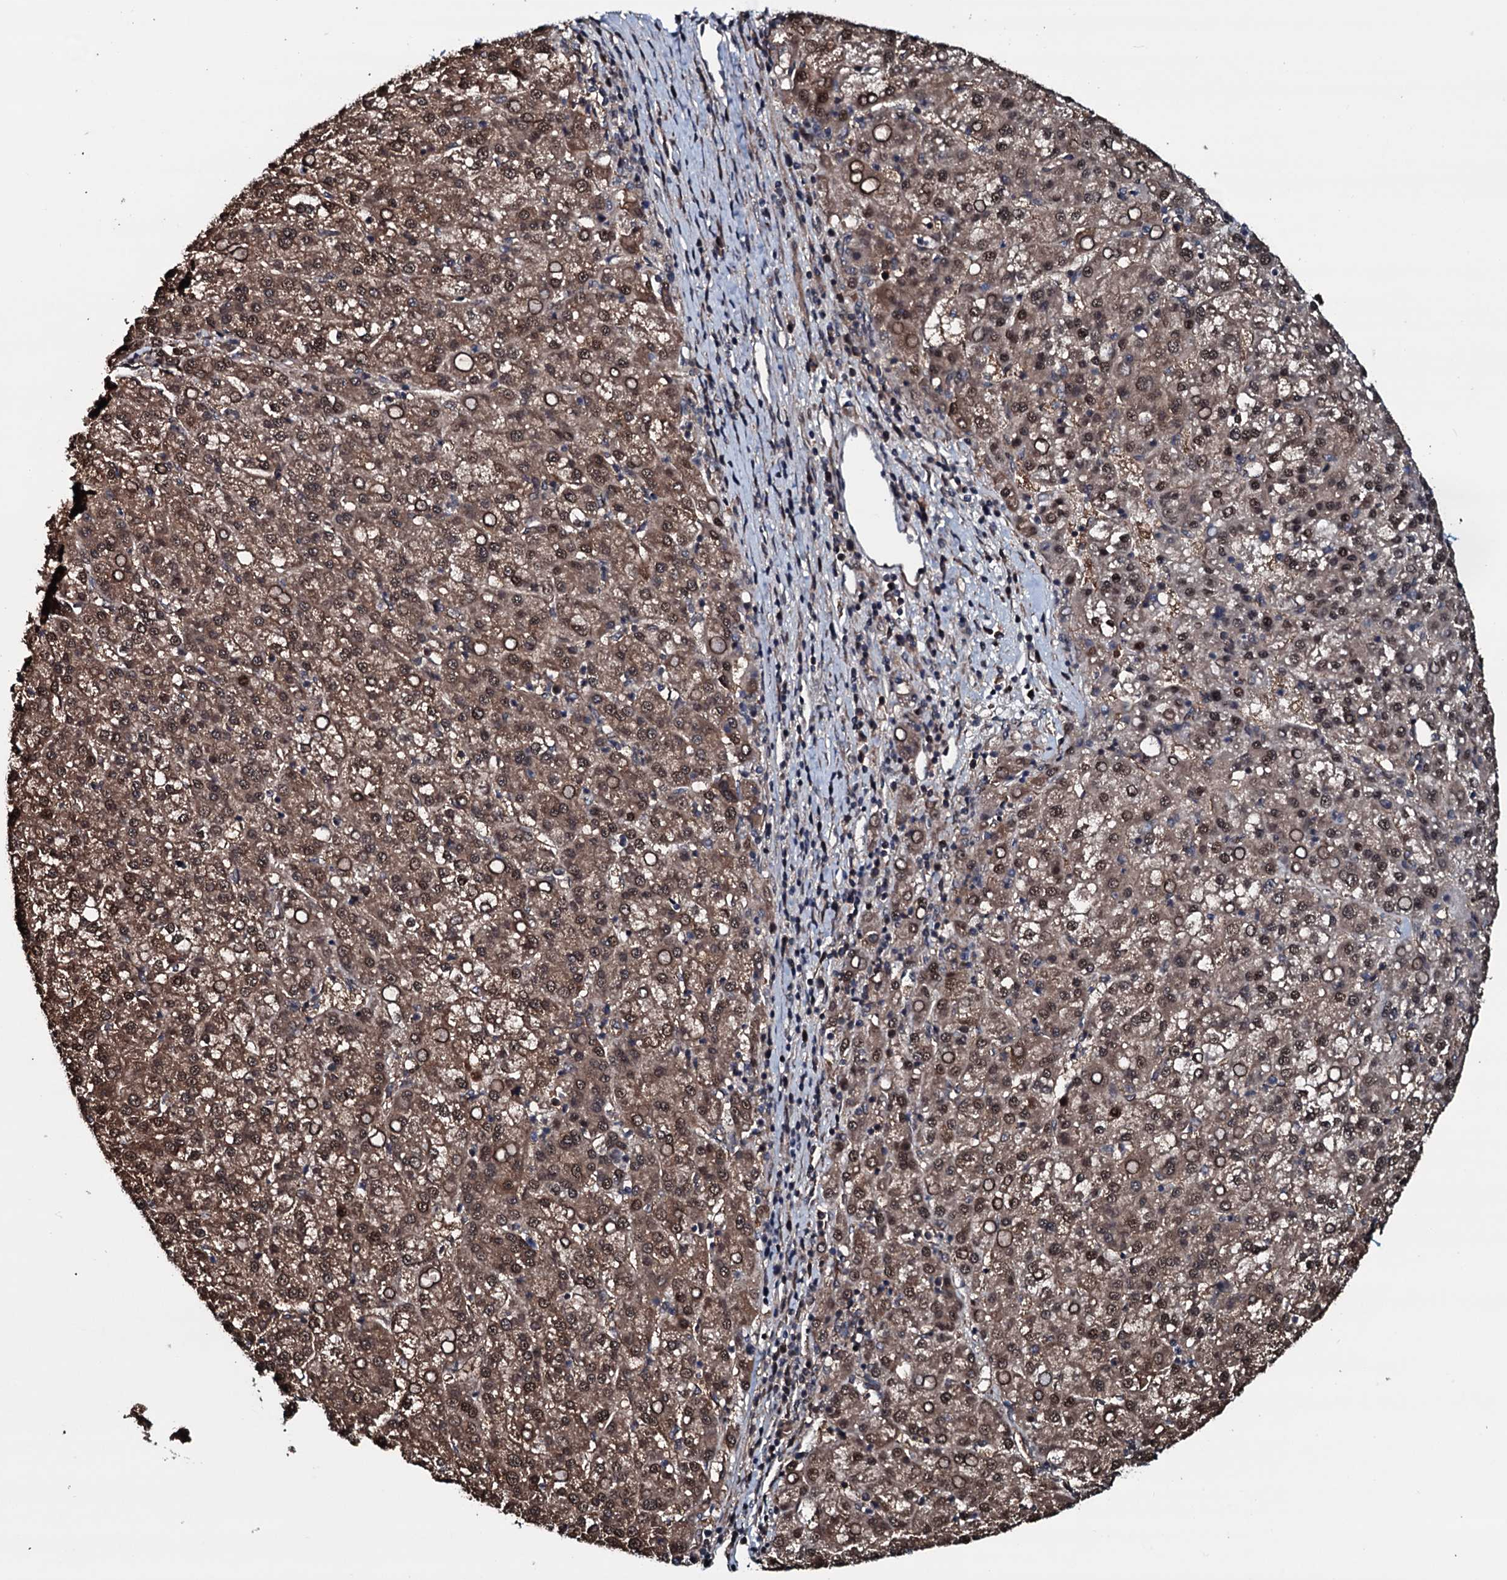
{"staining": {"intensity": "moderate", "quantity": ">75%", "location": "cytoplasmic/membranous,nuclear"}, "tissue": "liver cancer", "cell_type": "Tumor cells", "image_type": "cancer", "snomed": [{"axis": "morphology", "description": "Carcinoma, Hepatocellular, NOS"}, {"axis": "topography", "description": "Liver"}], "caption": "There is medium levels of moderate cytoplasmic/membranous and nuclear staining in tumor cells of hepatocellular carcinoma (liver), as demonstrated by immunohistochemical staining (brown color).", "gene": "OGFOD2", "patient": {"sex": "female", "age": 58}}